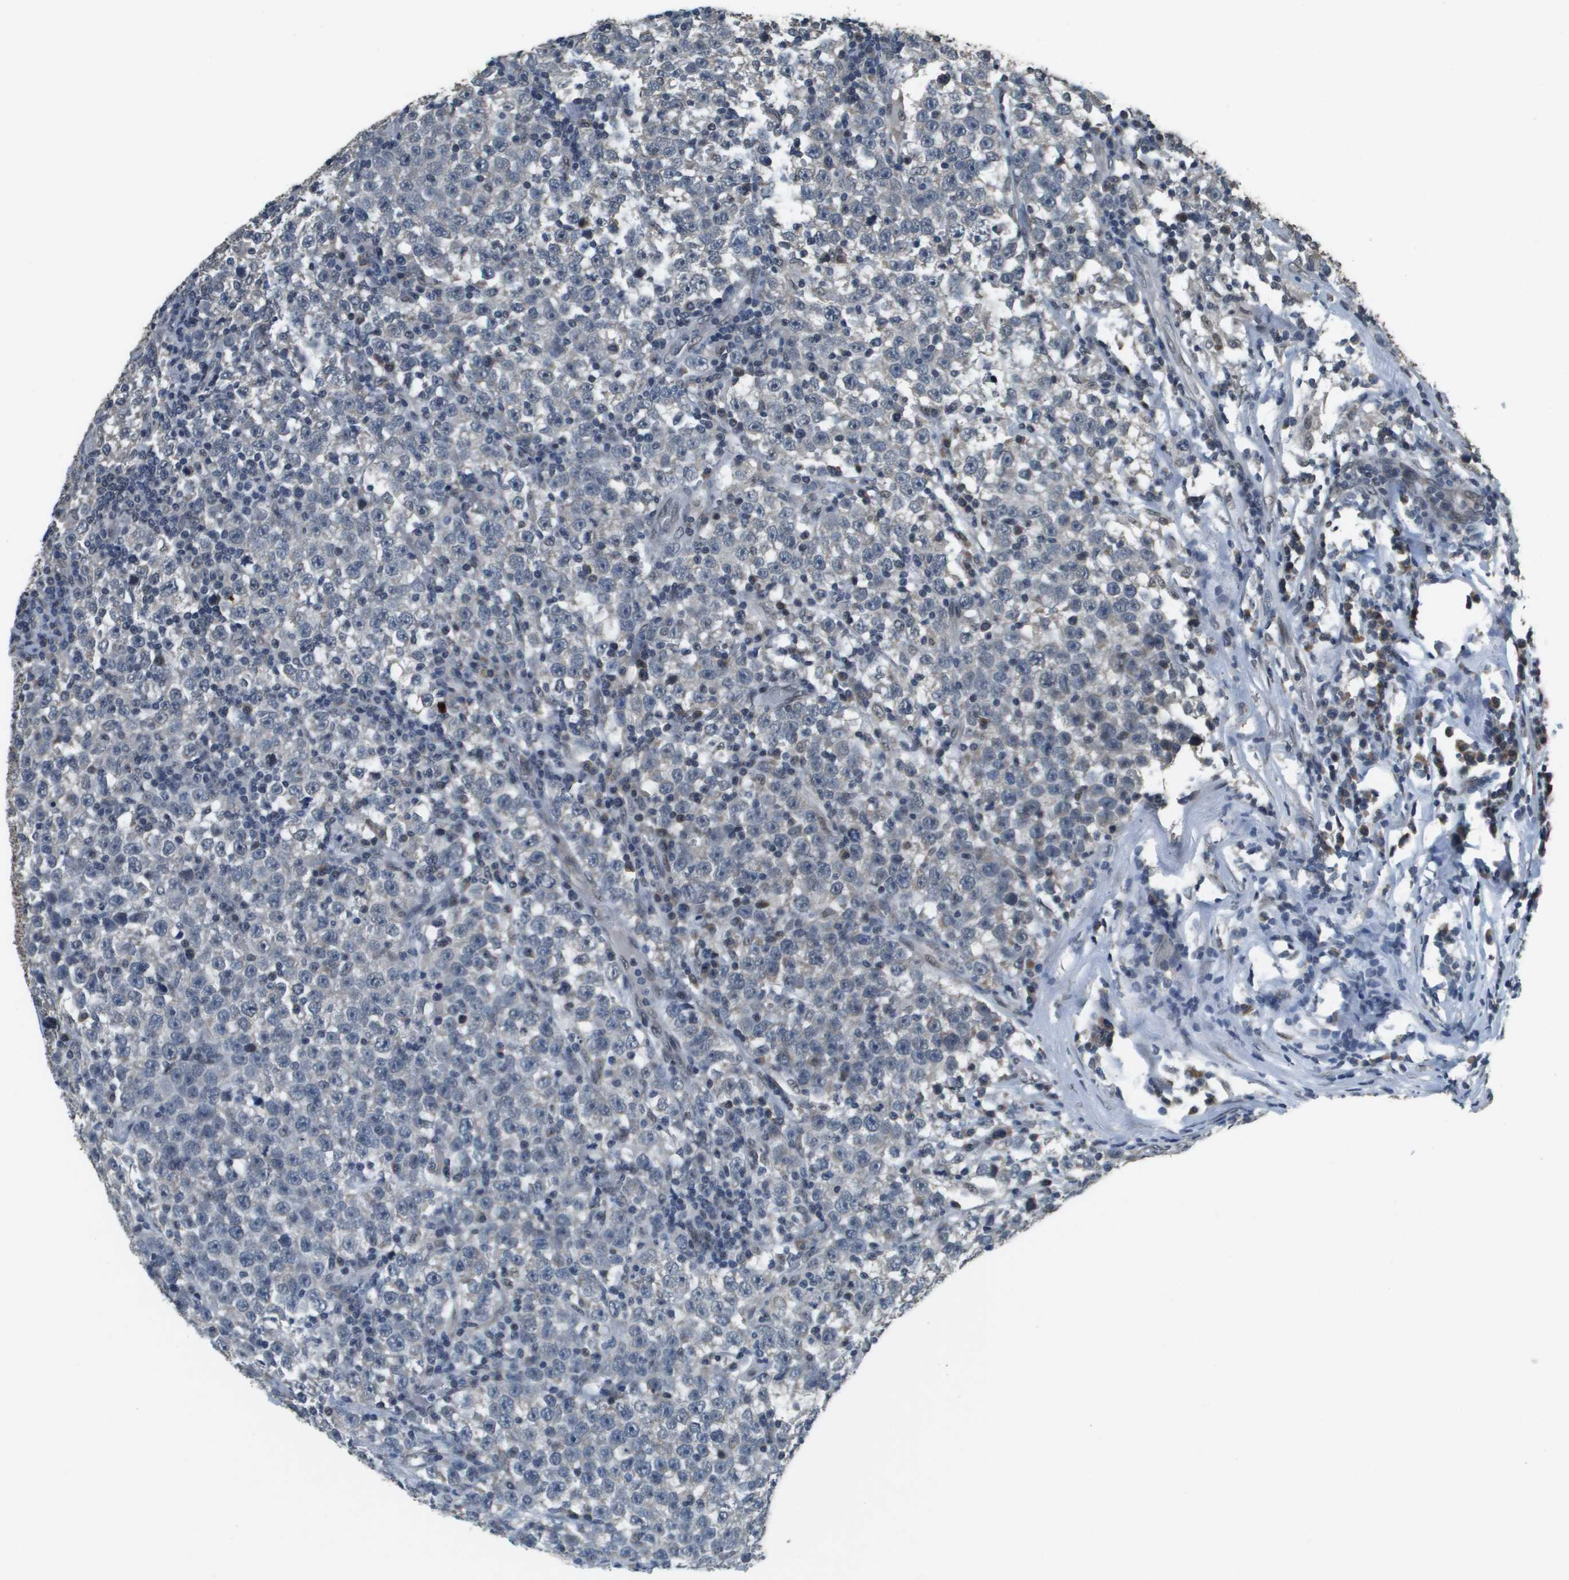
{"staining": {"intensity": "negative", "quantity": "none", "location": "none"}, "tissue": "testis cancer", "cell_type": "Tumor cells", "image_type": "cancer", "snomed": [{"axis": "morphology", "description": "Seminoma, NOS"}, {"axis": "topography", "description": "Testis"}], "caption": "Human seminoma (testis) stained for a protein using IHC reveals no positivity in tumor cells.", "gene": "FANCC", "patient": {"sex": "male", "age": 43}}